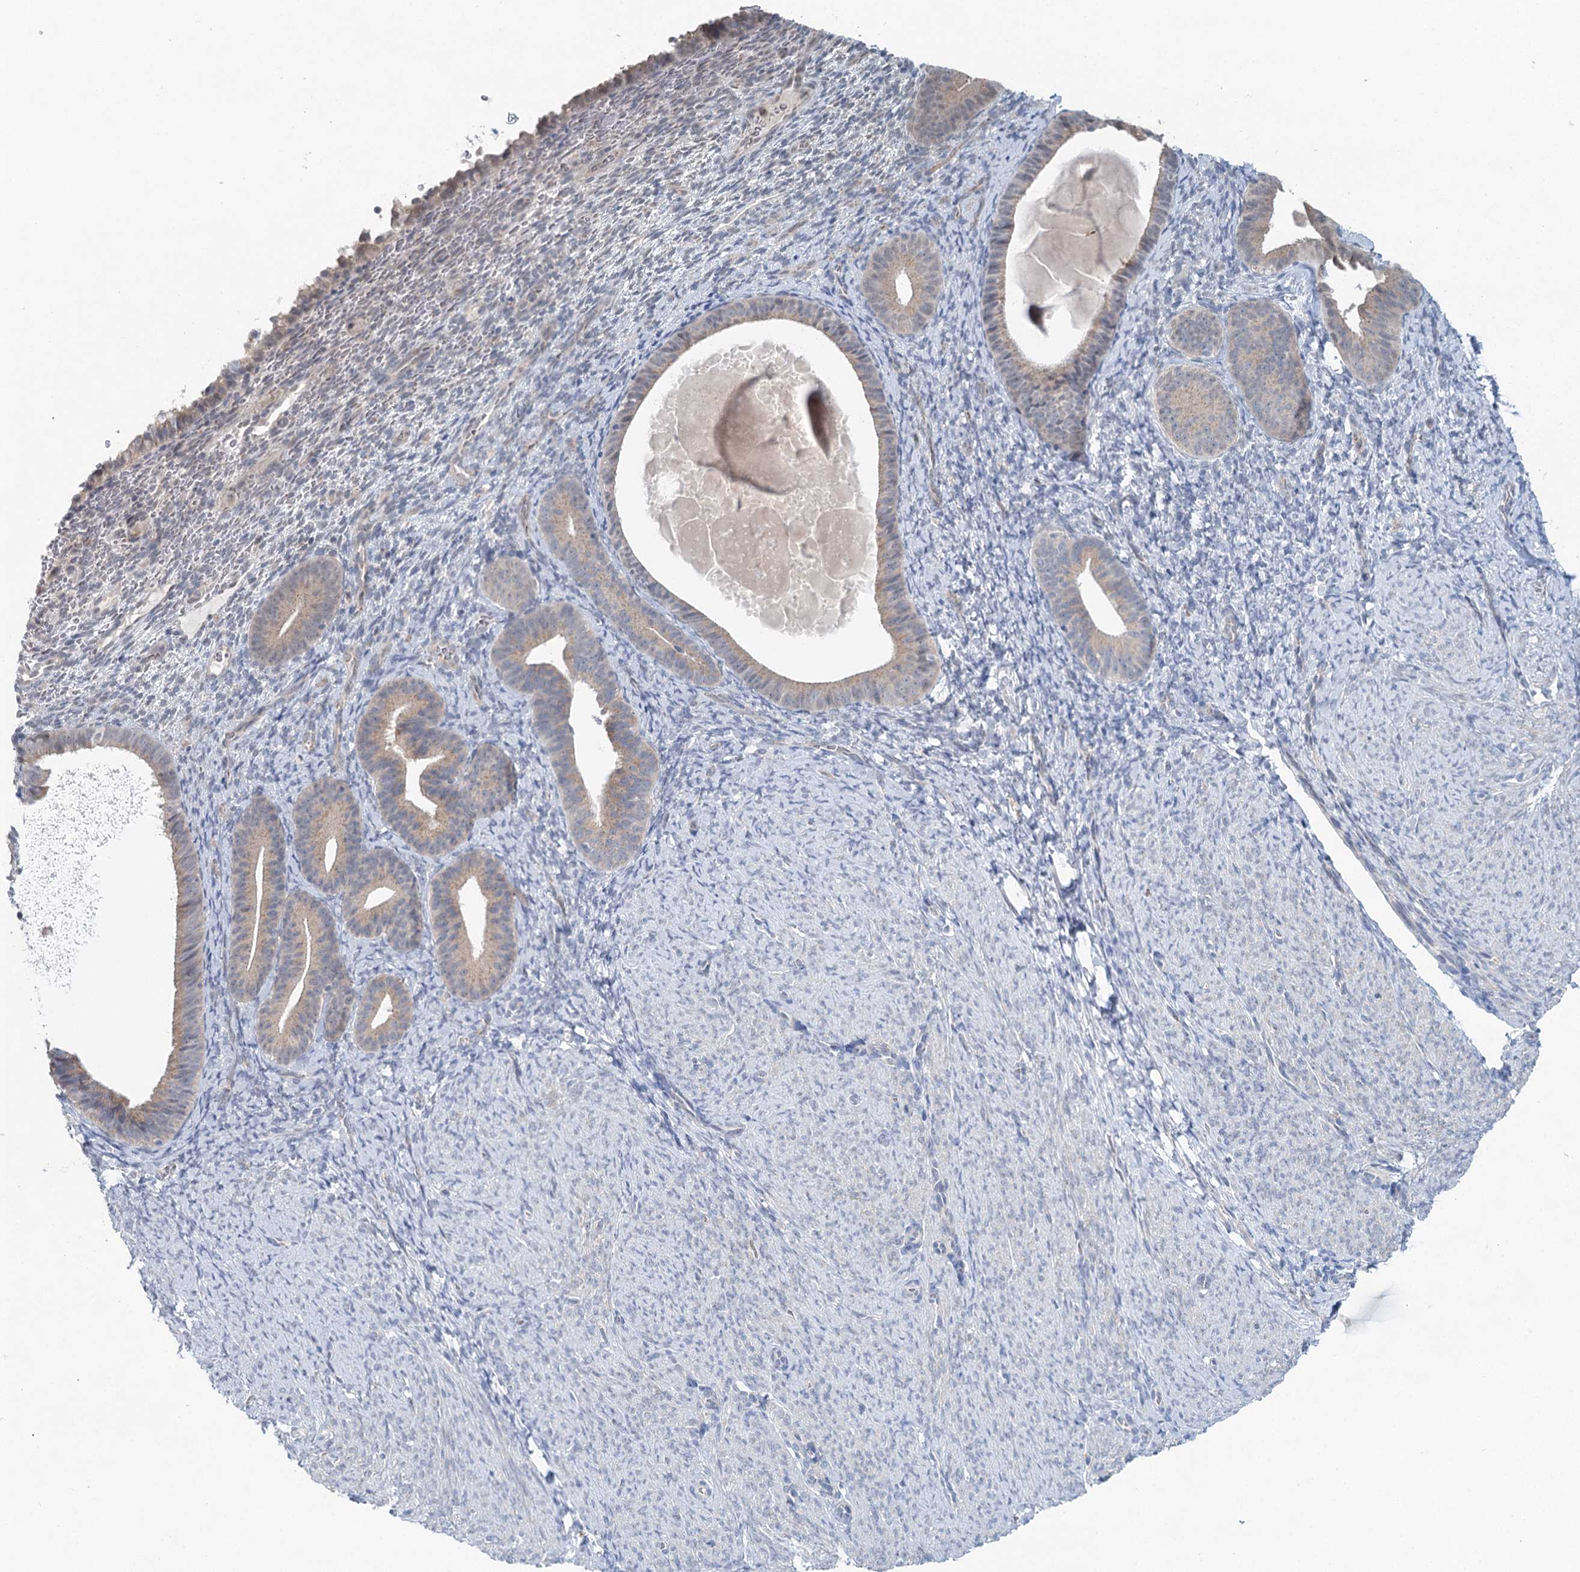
{"staining": {"intensity": "negative", "quantity": "none", "location": "none"}, "tissue": "endometrium", "cell_type": "Cells in endometrial stroma", "image_type": "normal", "snomed": [{"axis": "morphology", "description": "Normal tissue, NOS"}, {"axis": "topography", "description": "Endometrium"}], "caption": "Histopathology image shows no significant protein positivity in cells in endometrial stroma of normal endometrium.", "gene": "BLTP1", "patient": {"sex": "female", "age": 65}}